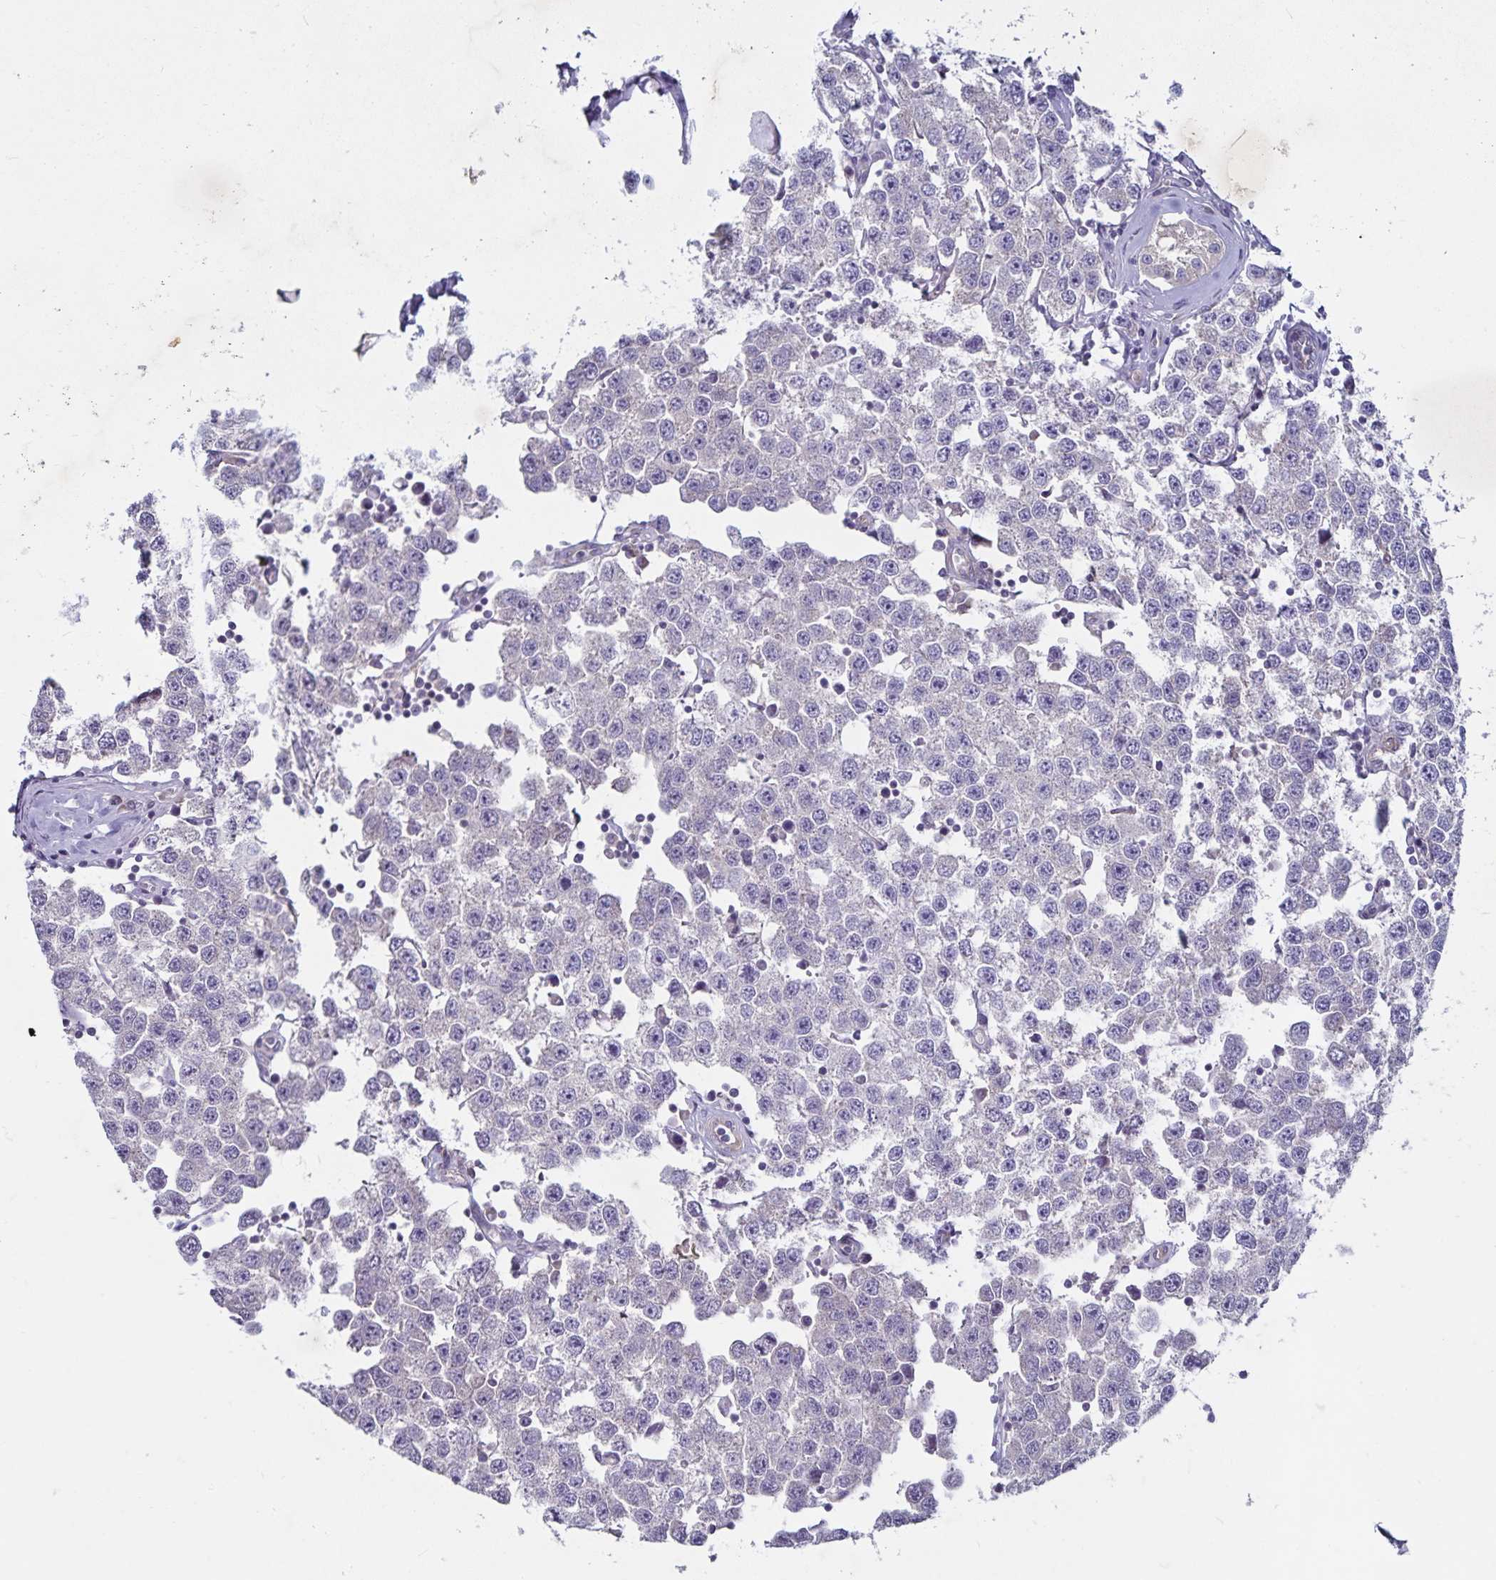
{"staining": {"intensity": "negative", "quantity": "none", "location": "none"}, "tissue": "testis cancer", "cell_type": "Tumor cells", "image_type": "cancer", "snomed": [{"axis": "morphology", "description": "Seminoma, NOS"}, {"axis": "topography", "description": "Testis"}], "caption": "The immunohistochemistry (IHC) photomicrograph has no significant positivity in tumor cells of testis cancer tissue.", "gene": "FAM120A", "patient": {"sex": "male", "age": 34}}